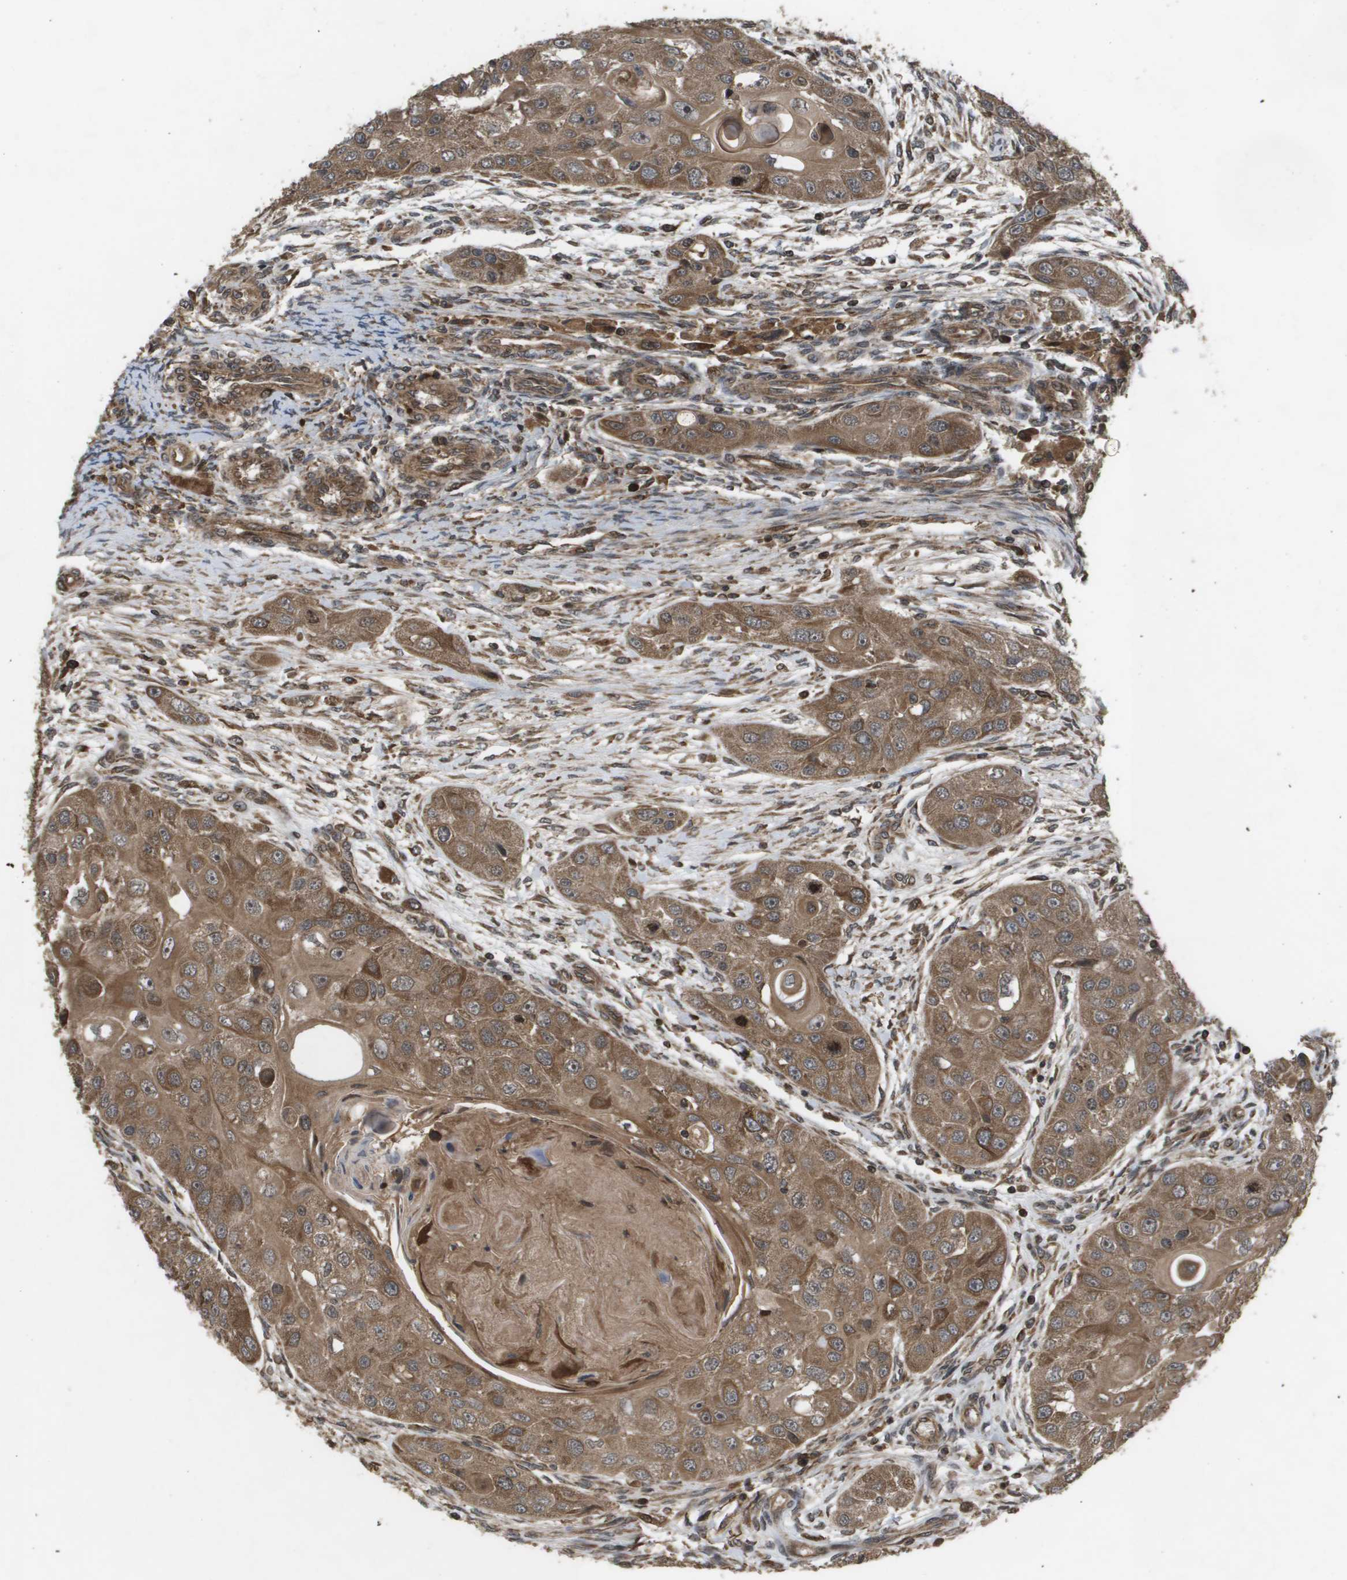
{"staining": {"intensity": "strong", "quantity": ">75%", "location": "cytoplasmic/membranous"}, "tissue": "head and neck cancer", "cell_type": "Tumor cells", "image_type": "cancer", "snomed": [{"axis": "morphology", "description": "Normal tissue, NOS"}, {"axis": "morphology", "description": "Squamous cell carcinoma, NOS"}, {"axis": "topography", "description": "Skeletal muscle"}, {"axis": "topography", "description": "Head-Neck"}], "caption": "A brown stain labels strong cytoplasmic/membranous expression of a protein in head and neck cancer (squamous cell carcinoma) tumor cells.", "gene": "KIF11", "patient": {"sex": "male", "age": 51}}